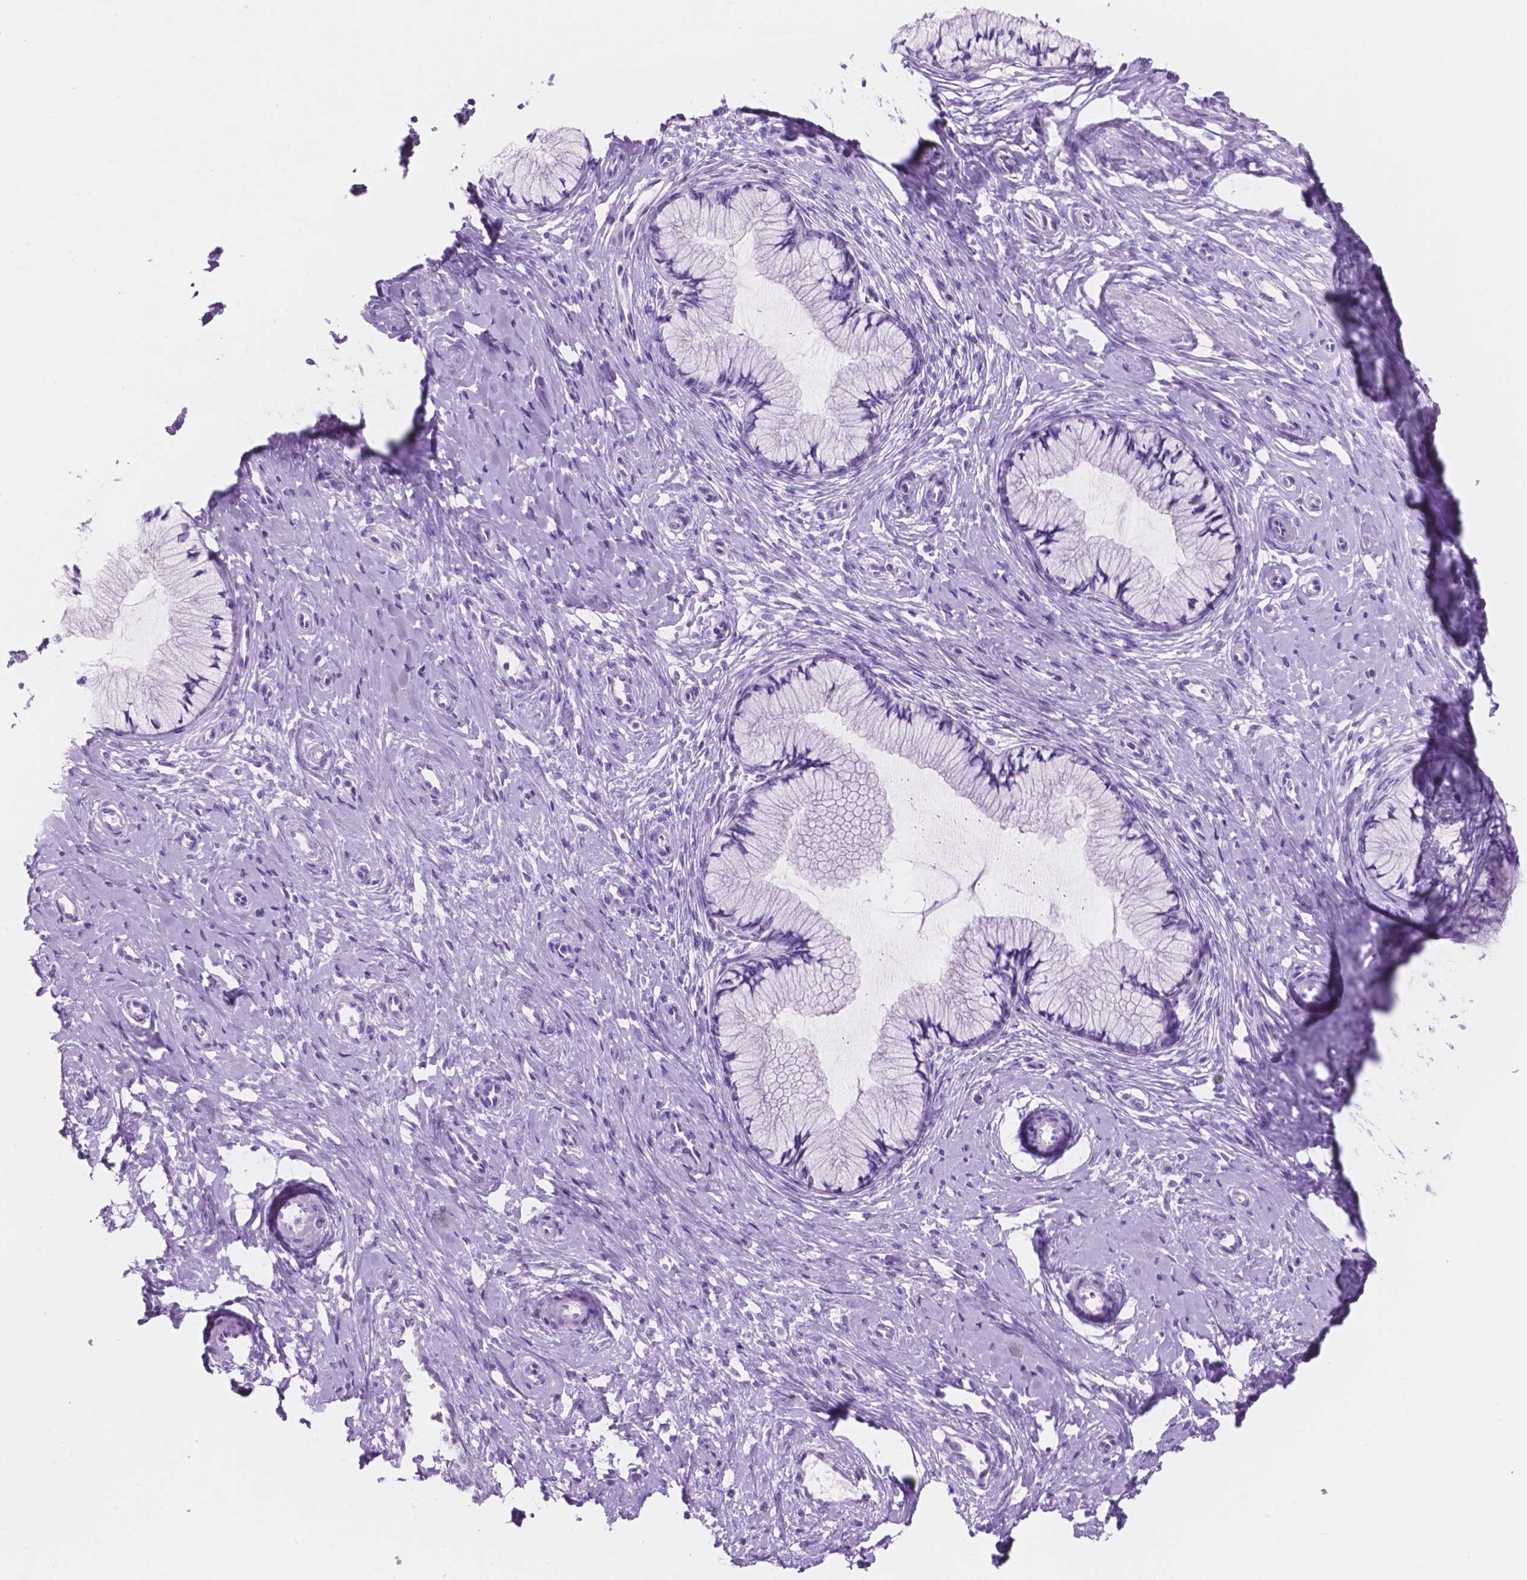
{"staining": {"intensity": "negative", "quantity": "none", "location": "none"}, "tissue": "cervix", "cell_type": "Glandular cells", "image_type": "normal", "snomed": [{"axis": "morphology", "description": "Normal tissue, NOS"}, {"axis": "topography", "description": "Cervix"}], "caption": "DAB immunohistochemical staining of unremarkable human cervix demonstrates no significant staining in glandular cells.", "gene": "IGFN1", "patient": {"sex": "female", "age": 37}}